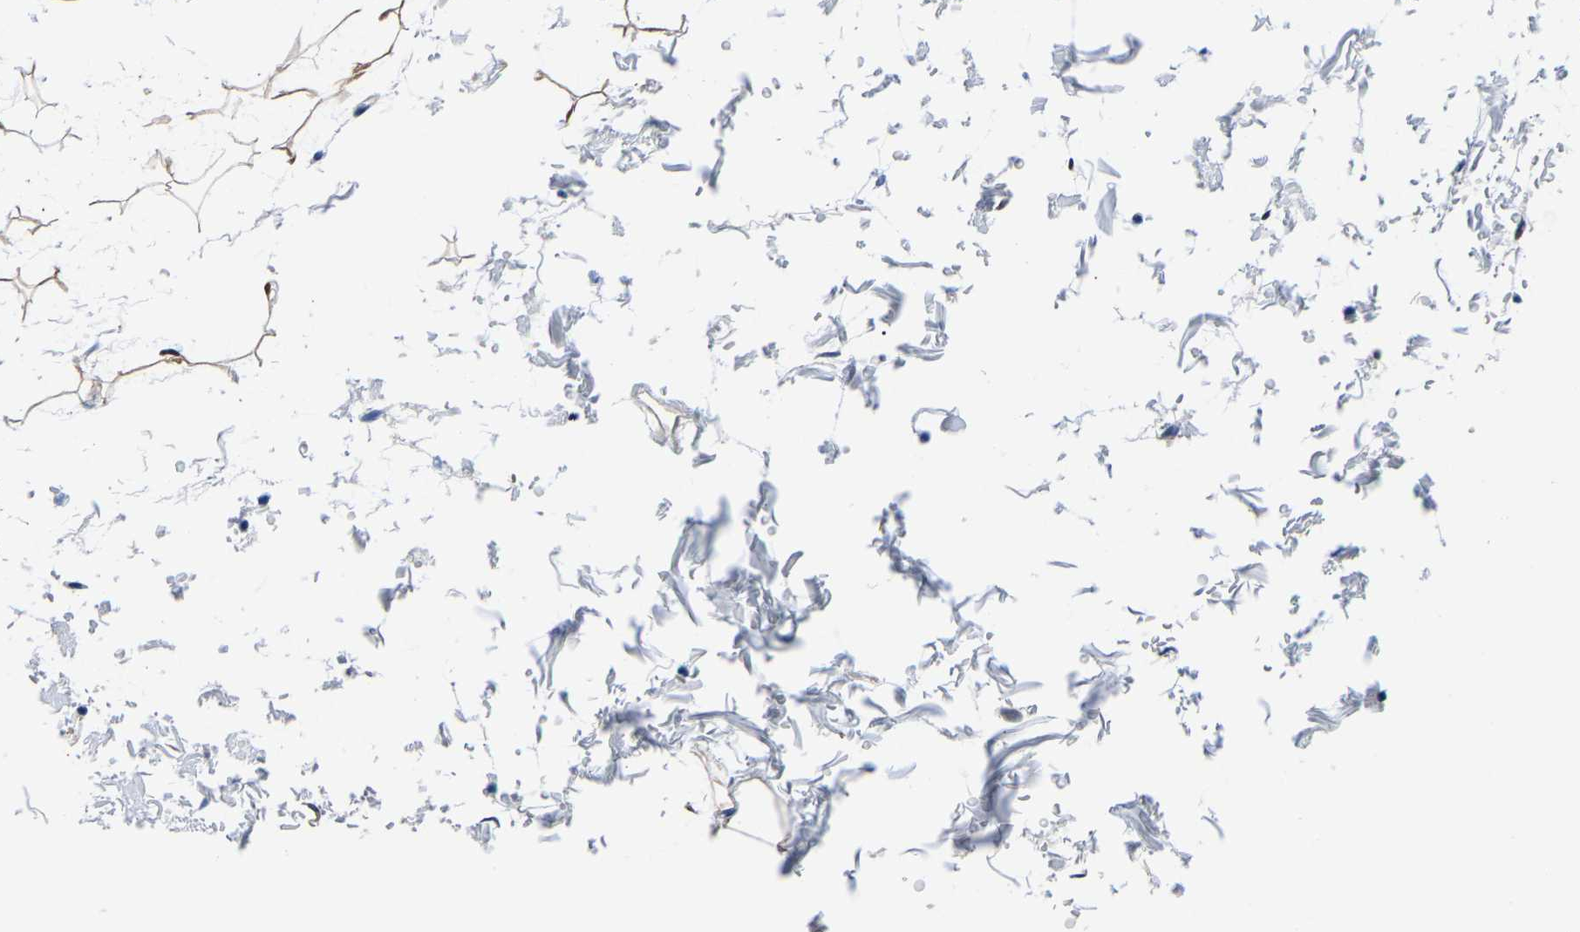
{"staining": {"intensity": "strong", "quantity": ">75%", "location": "cytoplasmic/membranous"}, "tissue": "adipose tissue", "cell_type": "Adipocytes", "image_type": "normal", "snomed": [{"axis": "morphology", "description": "Normal tissue, NOS"}, {"axis": "topography", "description": "Soft tissue"}], "caption": "The image displays staining of normal adipose tissue, revealing strong cytoplasmic/membranous protein expression (brown color) within adipocytes. The staining was performed using DAB (3,3'-diaminobenzidine) to visualize the protein expression in brown, while the nuclei were stained in blue with hematoxylin (Magnification: 20x).", "gene": "ACO1", "patient": {"sex": "male", "age": 72}}